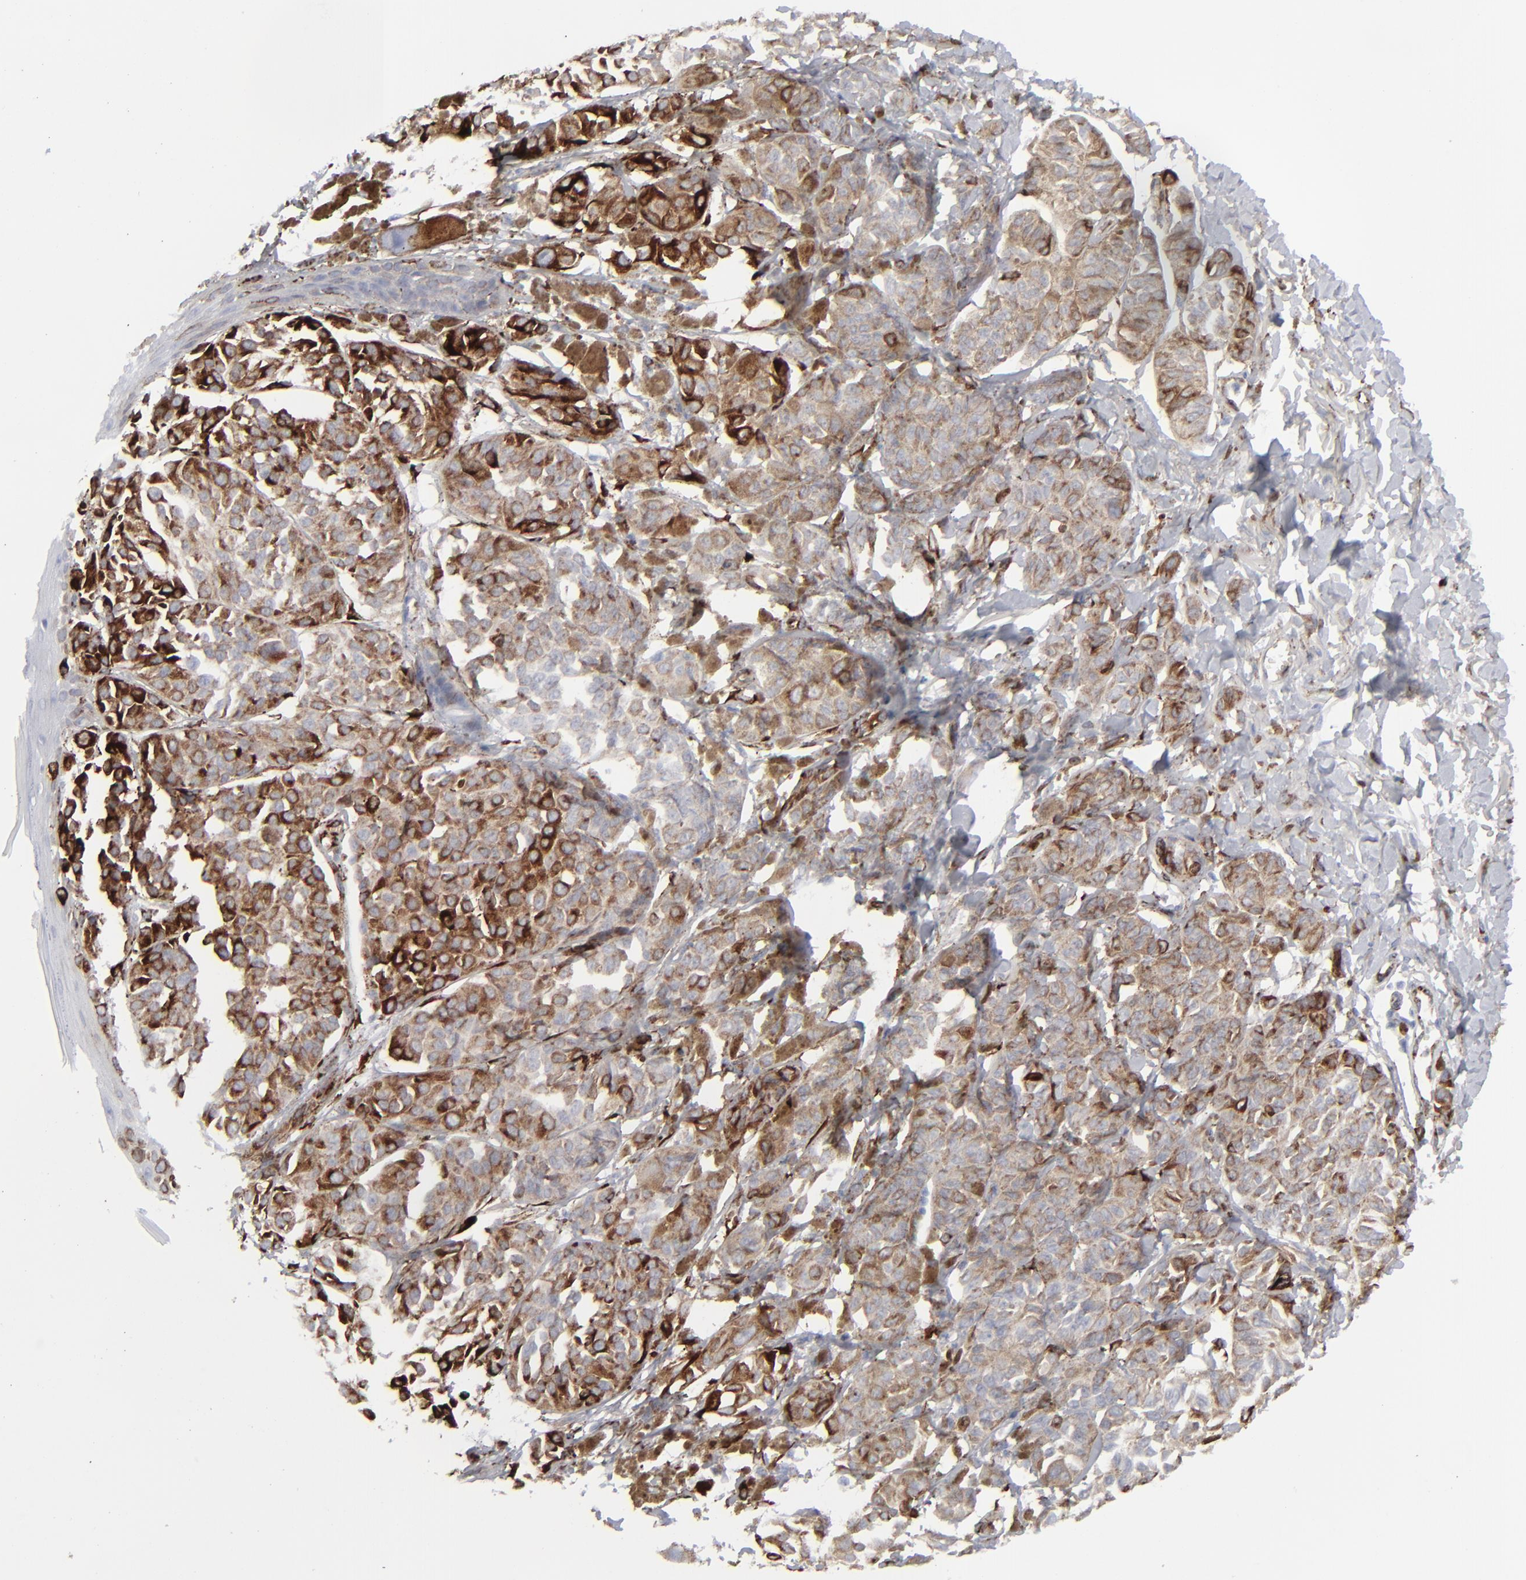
{"staining": {"intensity": "moderate", "quantity": ">75%", "location": "cytoplasmic/membranous"}, "tissue": "melanoma", "cell_type": "Tumor cells", "image_type": "cancer", "snomed": [{"axis": "morphology", "description": "Malignant melanoma, NOS"}, {"axis": "topography", "description": "Skin"}], "caption": "A medium amount of moderate cytoplasmic/membranous expression is seen in about >75% of tumor cells in melanoma tissue.", "gene": "SPARC", "patient": {"sex": "male", "age": 76}}